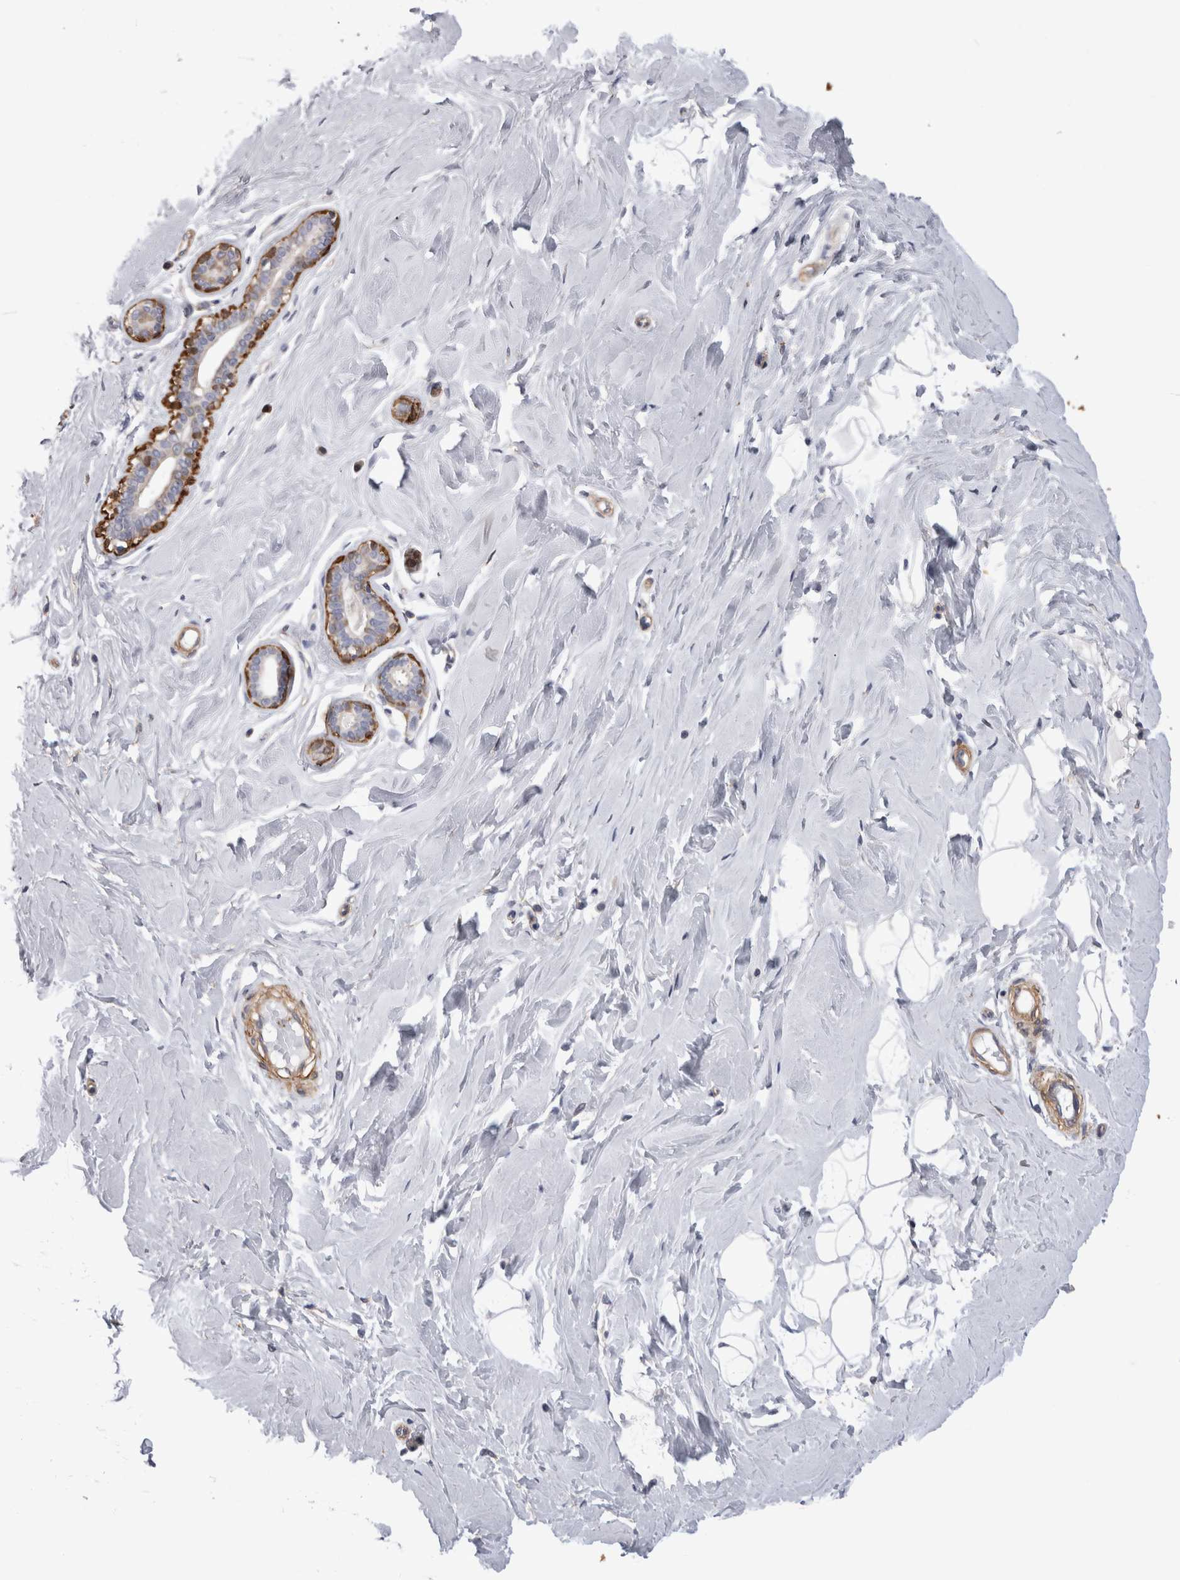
{"staining": {"intensity": "negative", "quantity": "none", "location": "none"}, "tissue": "breast", "cell_type": "Adipocytes", "image_type": "normal", "snomed": [{"axis": "morphology", "description": "Normal tissue, NOS"}, {"axis": "topography", "description": "Breast"}], "caption": "Adipocytes show no significant protein positivity in benign breast.", "gene": "EPRS1", "patient": {"sex": "female", "age": 23}}